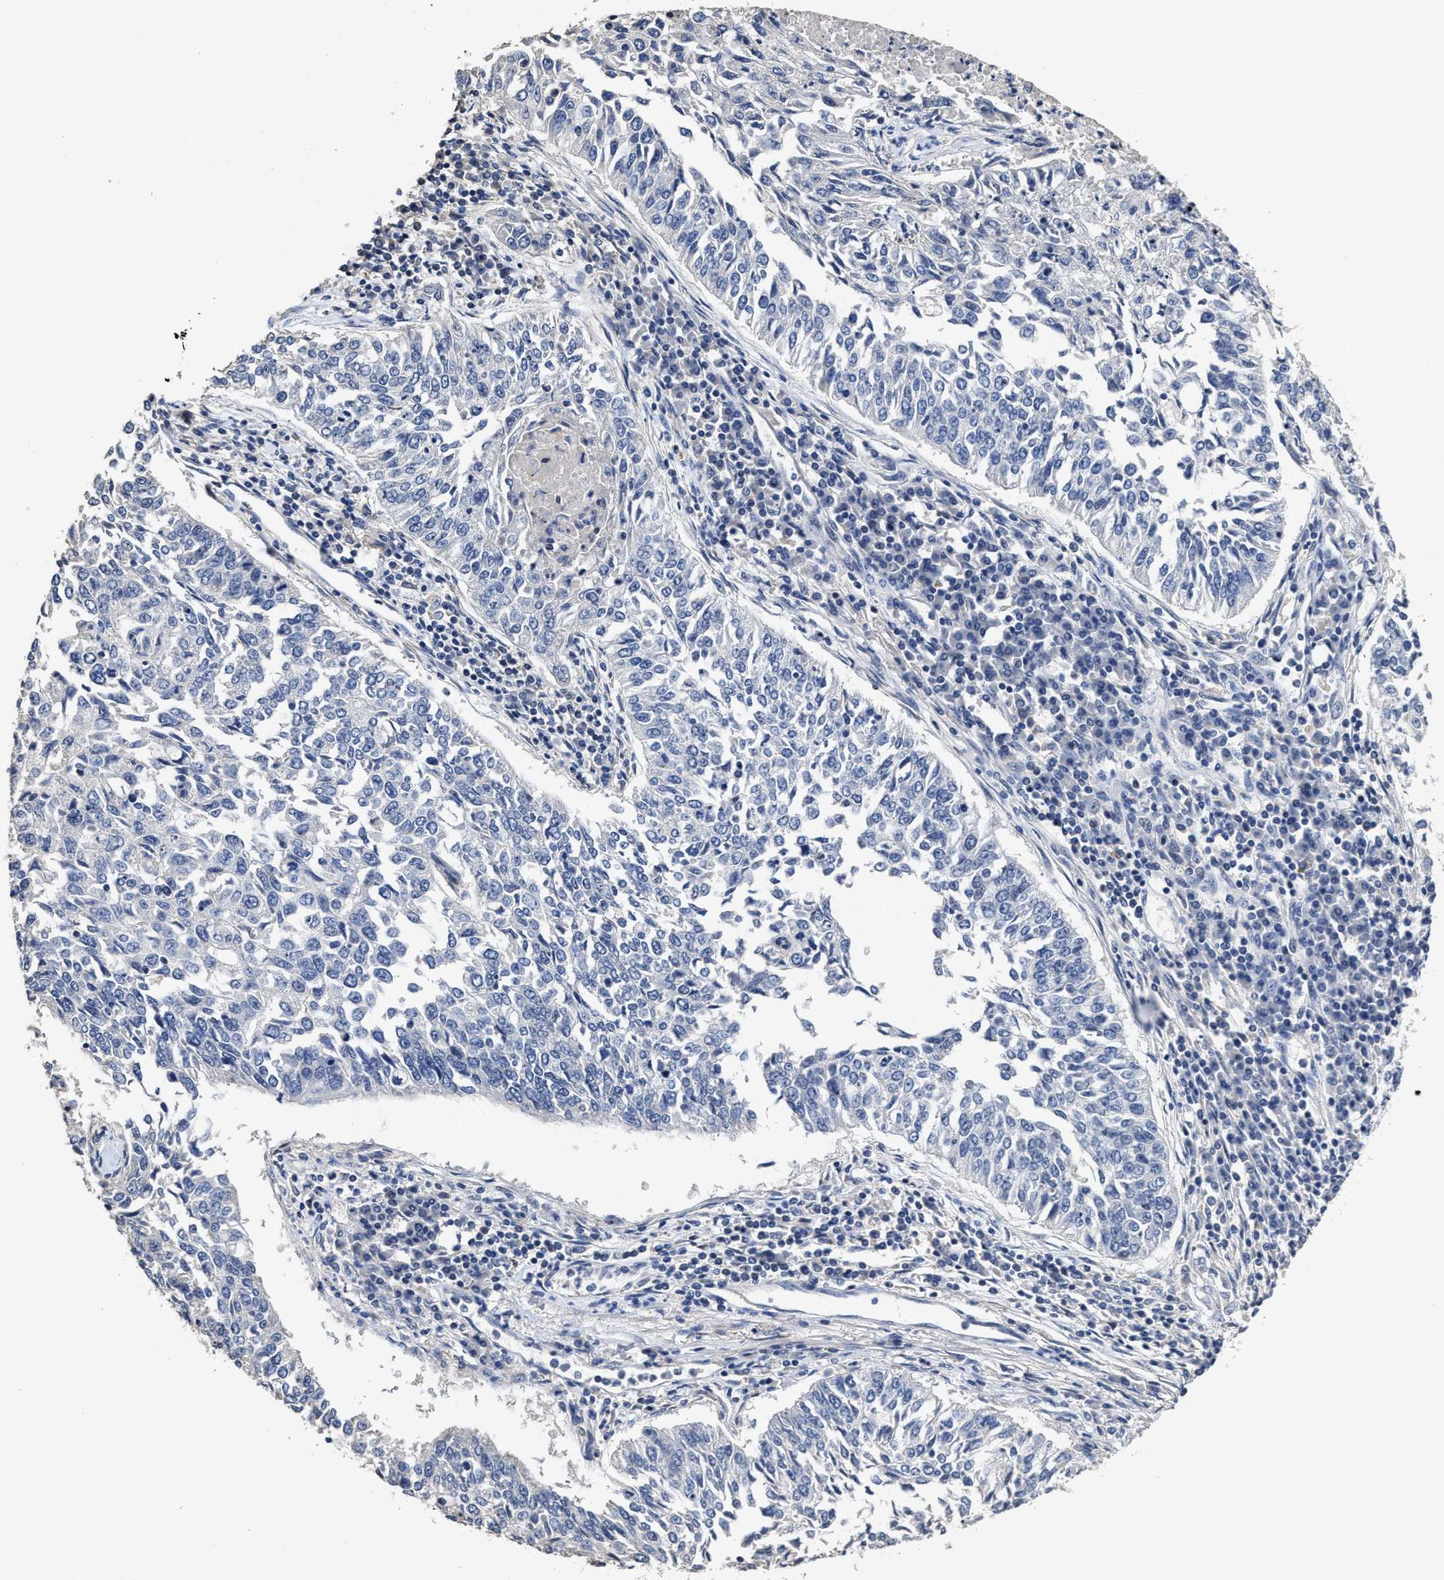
{"staining": {"intensity": "negative", "quantity": "none", "location": "none"}, "tissue": "lung cancer", "cell_type": "Tumor cells", "image_type": "cancer", "snomed": [{"axis": "morphology", "description": "Normal tissue, NOS"}, {"axis": "morphology", "description": "Squamous cell carcinoma, NOS"}, {"axis": "topography", "description": "Cartilage tissue"}, {"axis": "topography", "description": "Bronchus"}, {"axis": "topography", "description": "Lung"}], "caption": "Tumor cells show no significant positivity in squamous cell carcinoma (lung). The staining was performed using DAB to visualize the protein expression in brown, while the nuclei were stained in blue with hematoxylin (Magnification: 20x).", "gene": "ZFAT", "patient": {"sex": "female", "age": 49}}